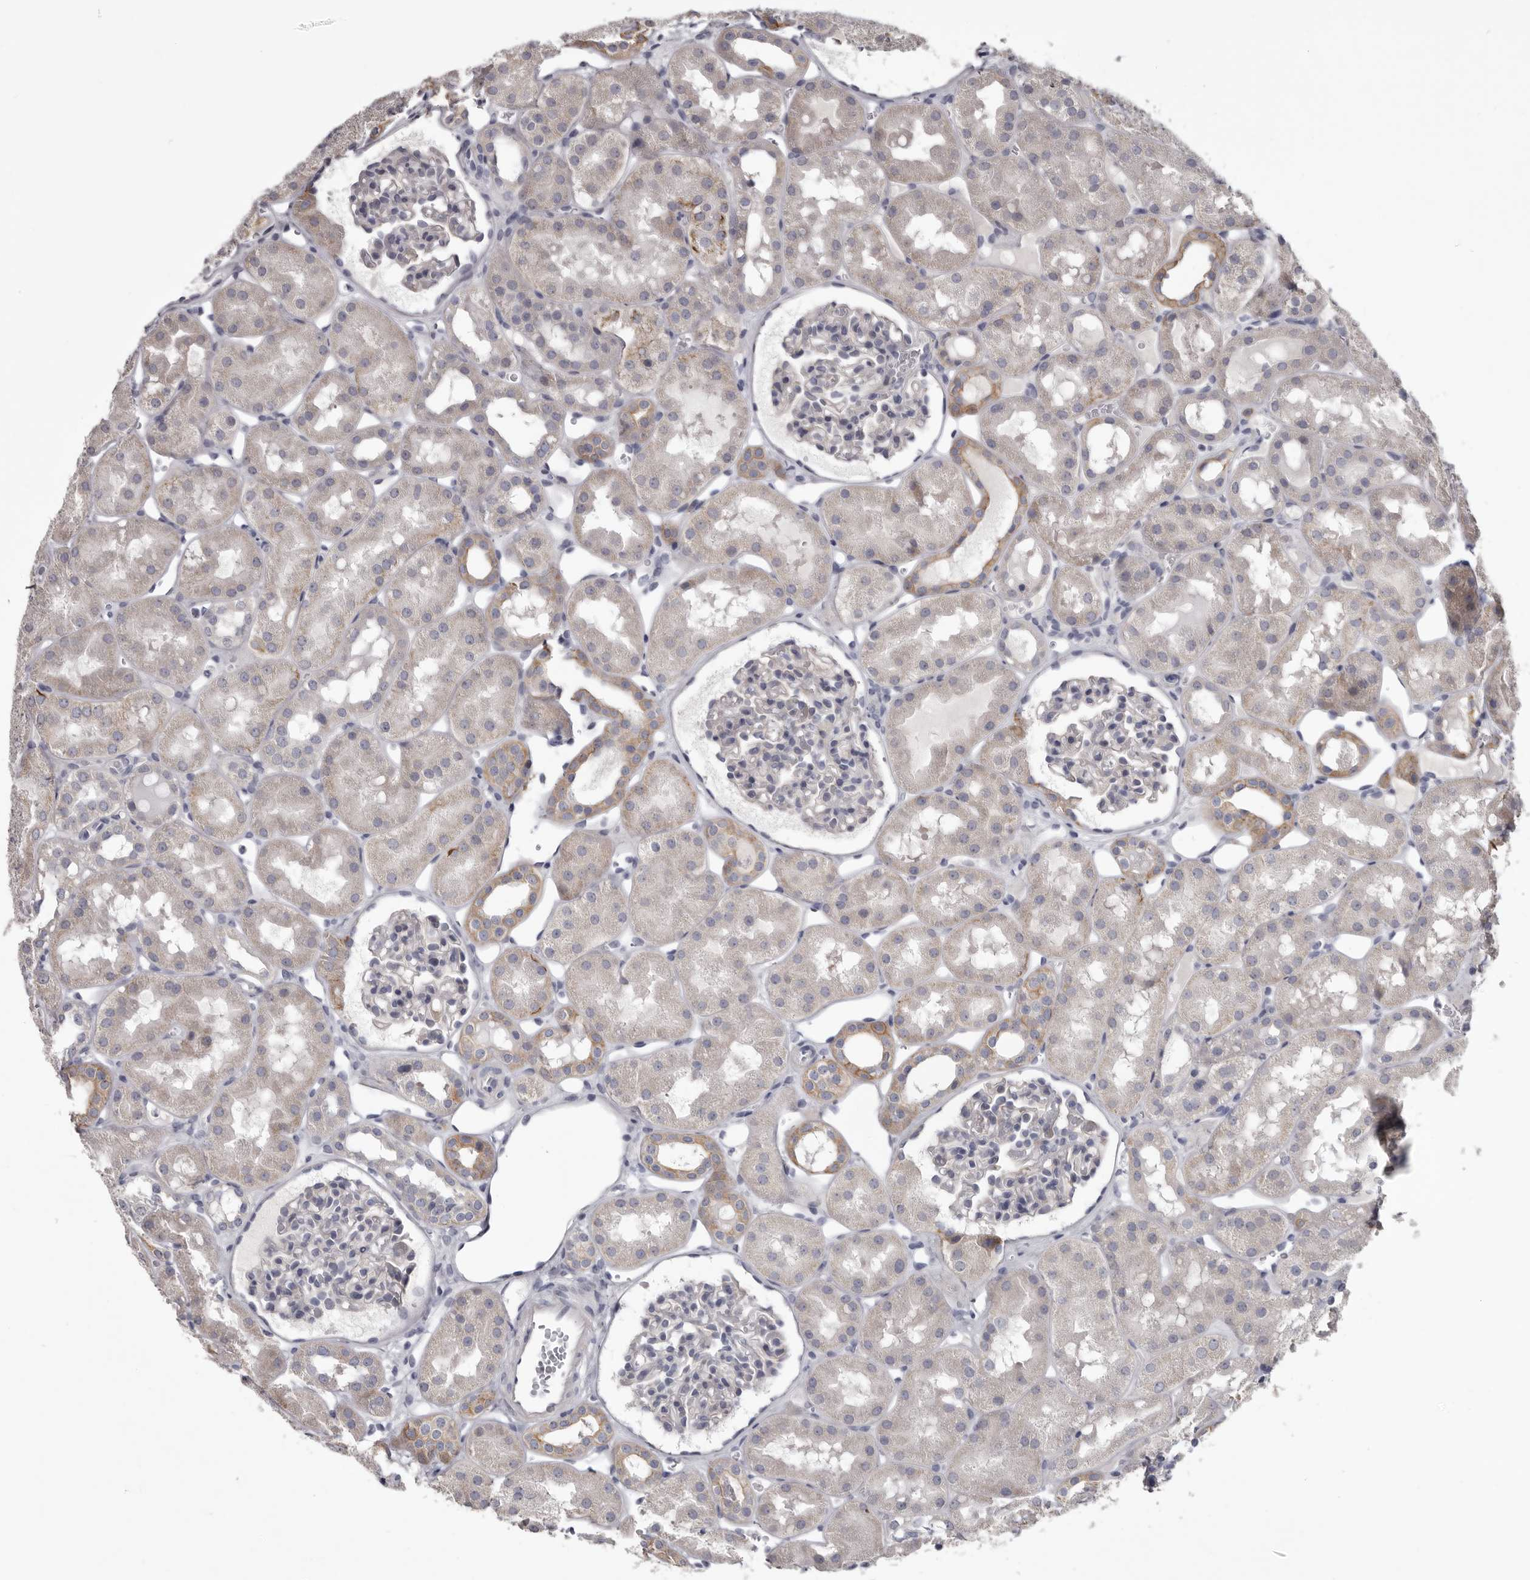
{"staining": {"intensity": "negative", "quantity": "none", "location": "none"}, "tissue": "kidney", "cell_type": "Cells in glomeruli", "image_type": "normal", "snomed": [{"axis": "morphology", "description": "Normal tissue, NOS"}, {"axis": "topography", "description": "Kidney"}], "caption": "Histopathology image shows no significant protein positivity in cells in glomeruli of unremarkable kidney. The staining was performed using DAB to visualize the protein expression in brown, while the nuclei were stained in blue with hematoxylin (Magnification: 20x).", "gene": "LPAR6", "patient": {"sex": "male", "age": 16}}